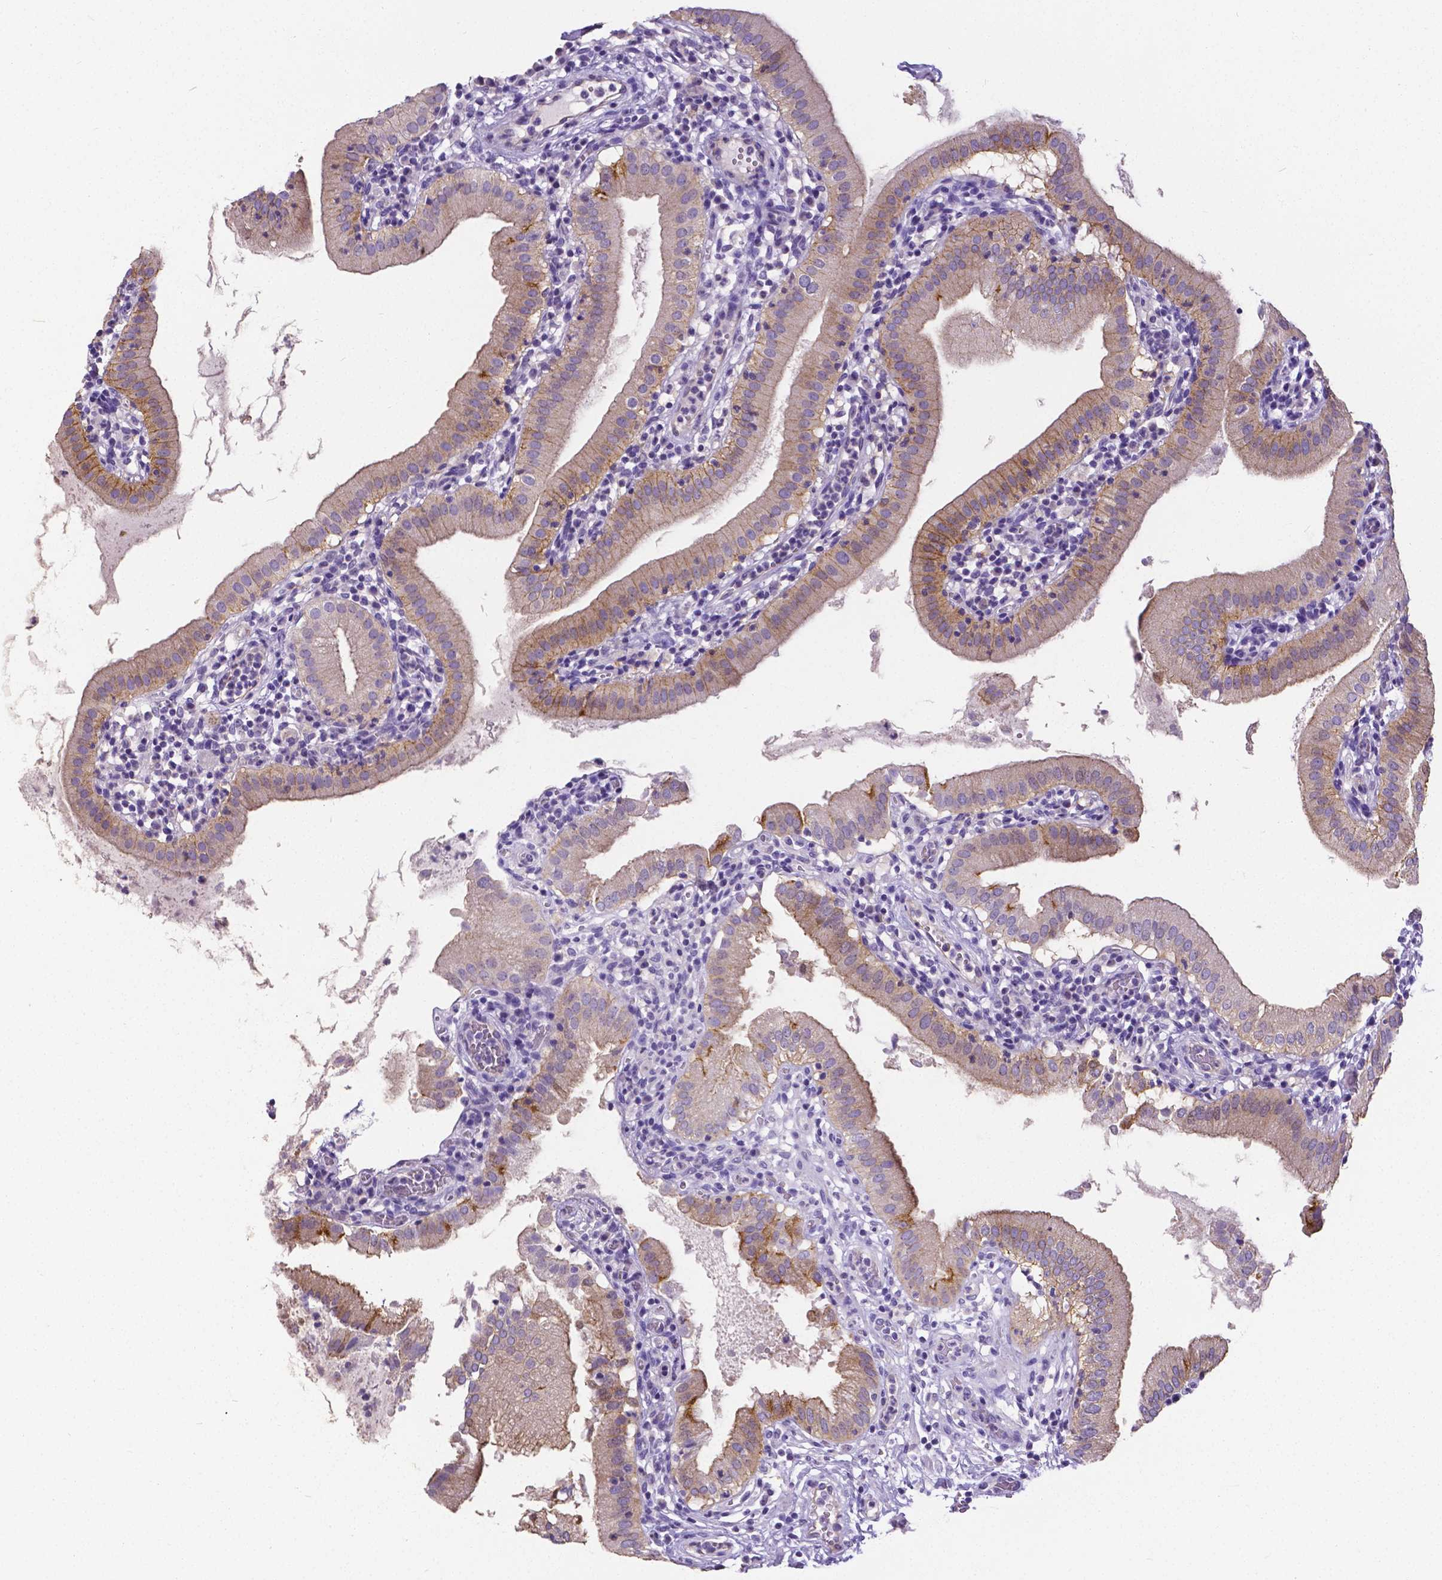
{"staining": {"intensity": "moderate", "quantity": ">75%", "location": "cytoplasmic/membranous"}, "tissue": "gallbladder", "cell_type": "Glandular cells", "image_type": "normal", "snomed": [{"axis": "morphology", "description": "Normal tissue, NOS"}, {"axis": "topography", "description": "Gallbladder"}], "caption": "A micrograph showing moderate cytoplasmic/membranous positivity in about >75% of glandular cells in benign gallbladder, as visualized by brown immunohistochemical staining.", "gene": "OCLN", "patient": {"sex": "female", "age": 65}}